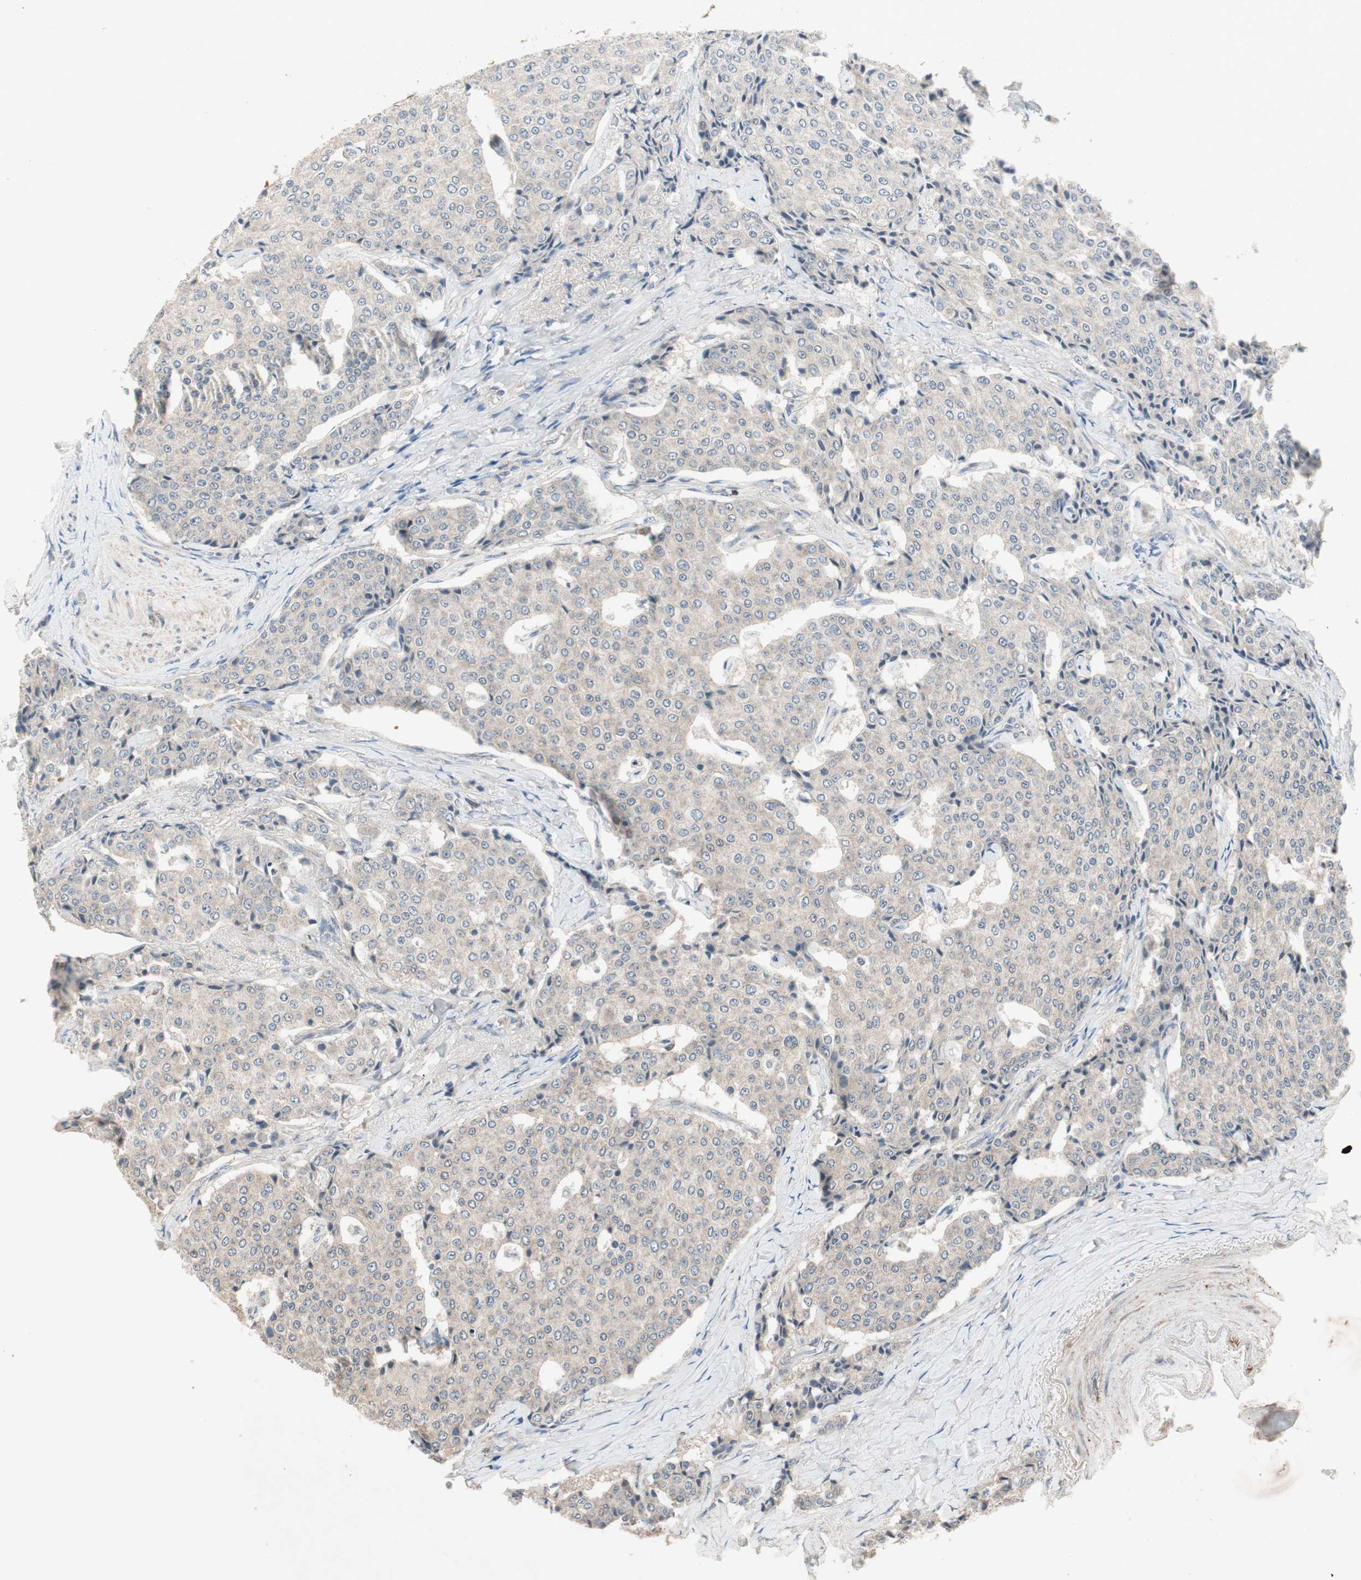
{"staining": {"intensity": "weak", "quantity": "<25%", "location": "cytoplasmic/membranous"}, "tissue": "carcinoid", "cell_type": "Tumor cells", "image_type": "cancer", "snomed": [{"axis": "morphology", "description": "Carcinoid, malignant, NOS"}, {"axis": "topography", "description": "Colon"}], "caption": "Immunohistochemistry histopathology image of human carcinoid stained for a protein (brown), which shows no expression in tumor cells. The staining was performed using DAB (3,3'-diaminobenzidine) to visualize the protein expression in brown, while the nuclei were stained in blue with hematoxylin (Magnification: 20x).", "gene": "JMJD7-PLA2G4B", "patient": {"sex": "female", "age": 61}}